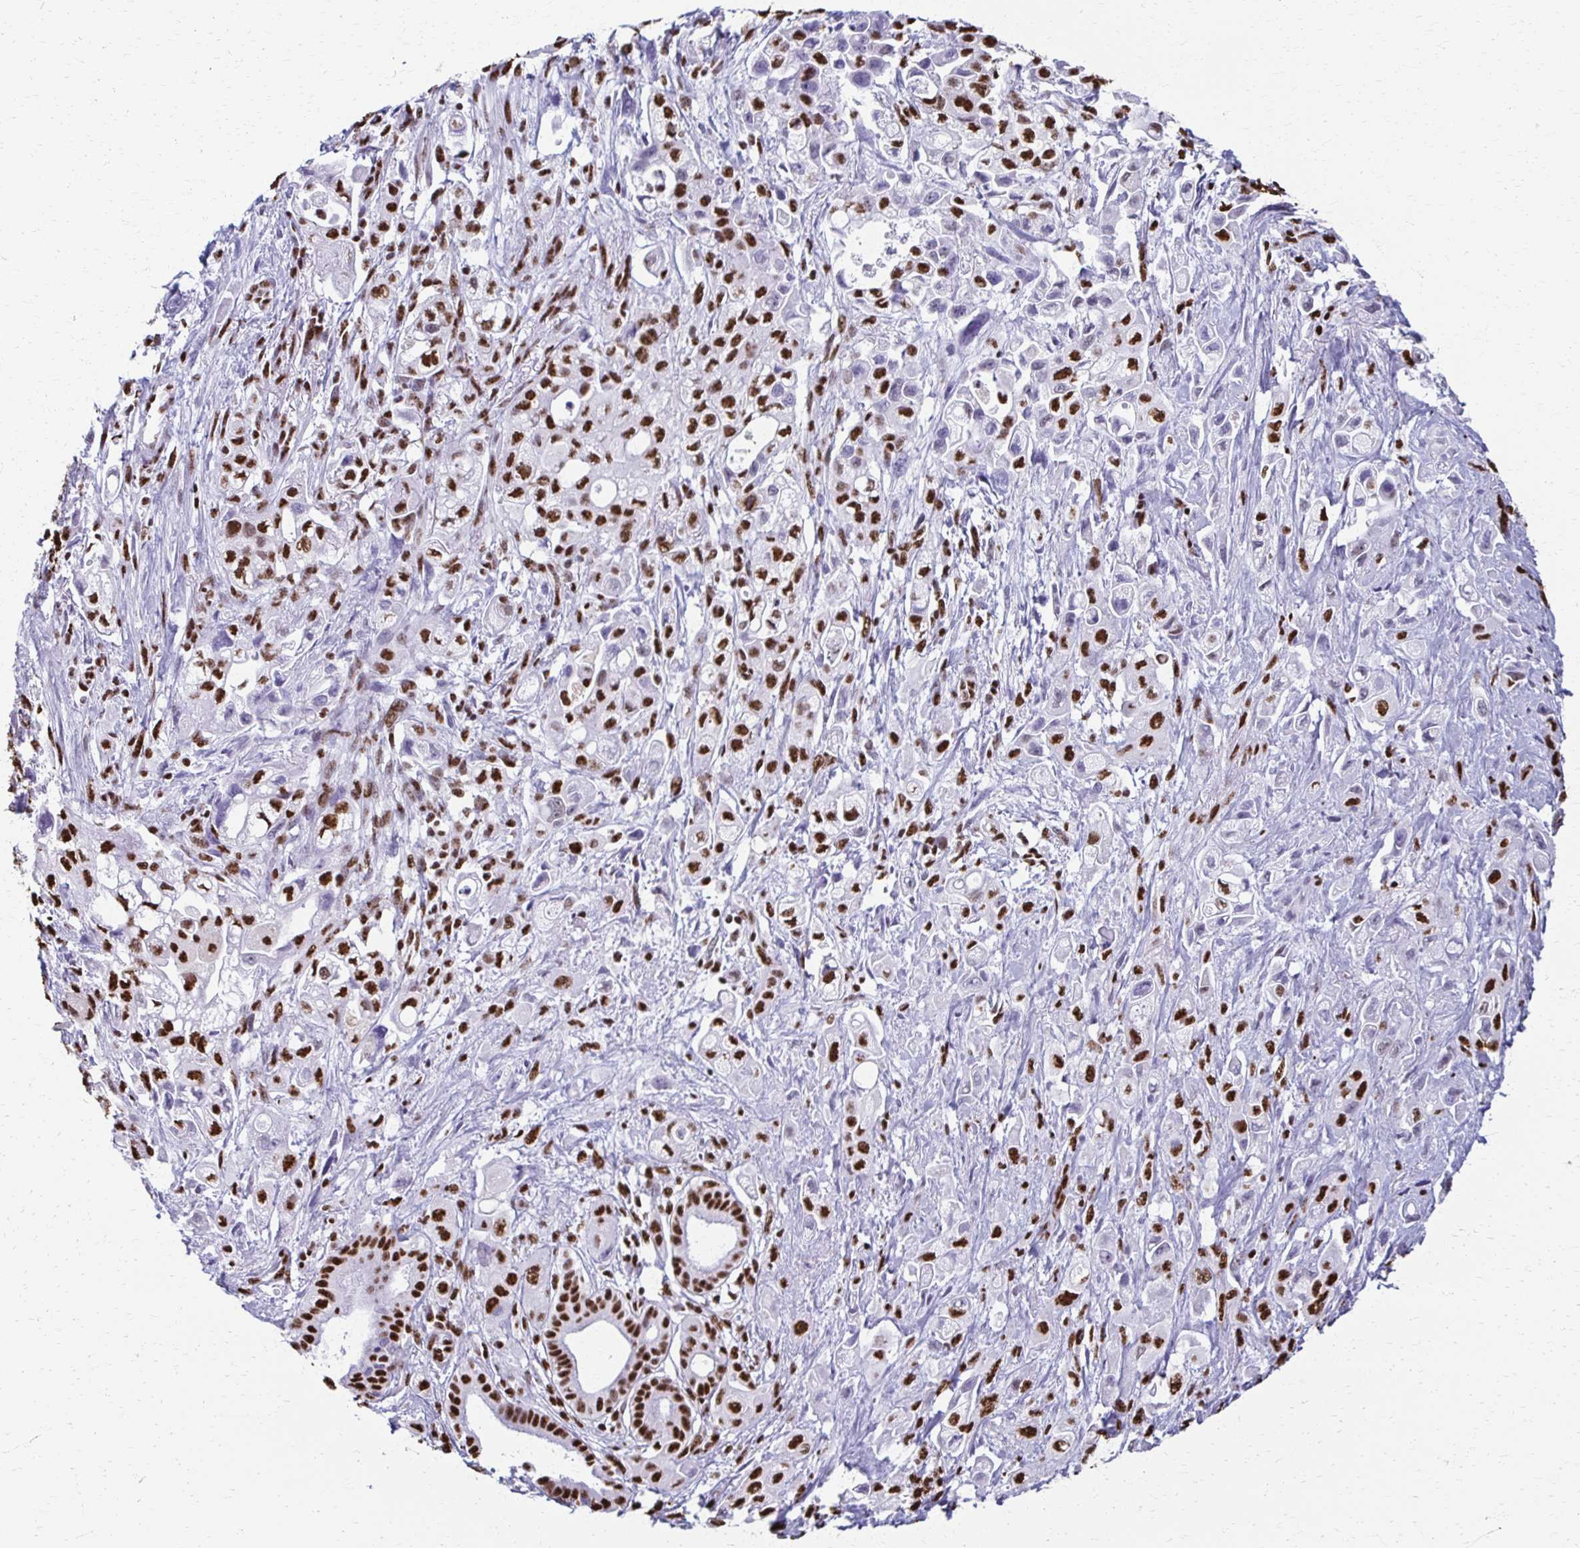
{"staining": {"intensity": "strong", "quantity": ">75%", "location": "nuclear"}, "tissue": "pancreatic cancer", "cell_type": "Tumor cells", "image_type": "cancer", "snomed": [{"axis": "morphology", "description": "Adenocarcinoma, NOS"}, {"axis": "topography", "description": "Pancreas"}], "caption": "IHC of pancreatic adenocarcinoma demonstrates high levels of strong nuclear staining in about >75% of tumor cells.", "gene": "NONO", "patient": {"sex": "female", "age": 66}}